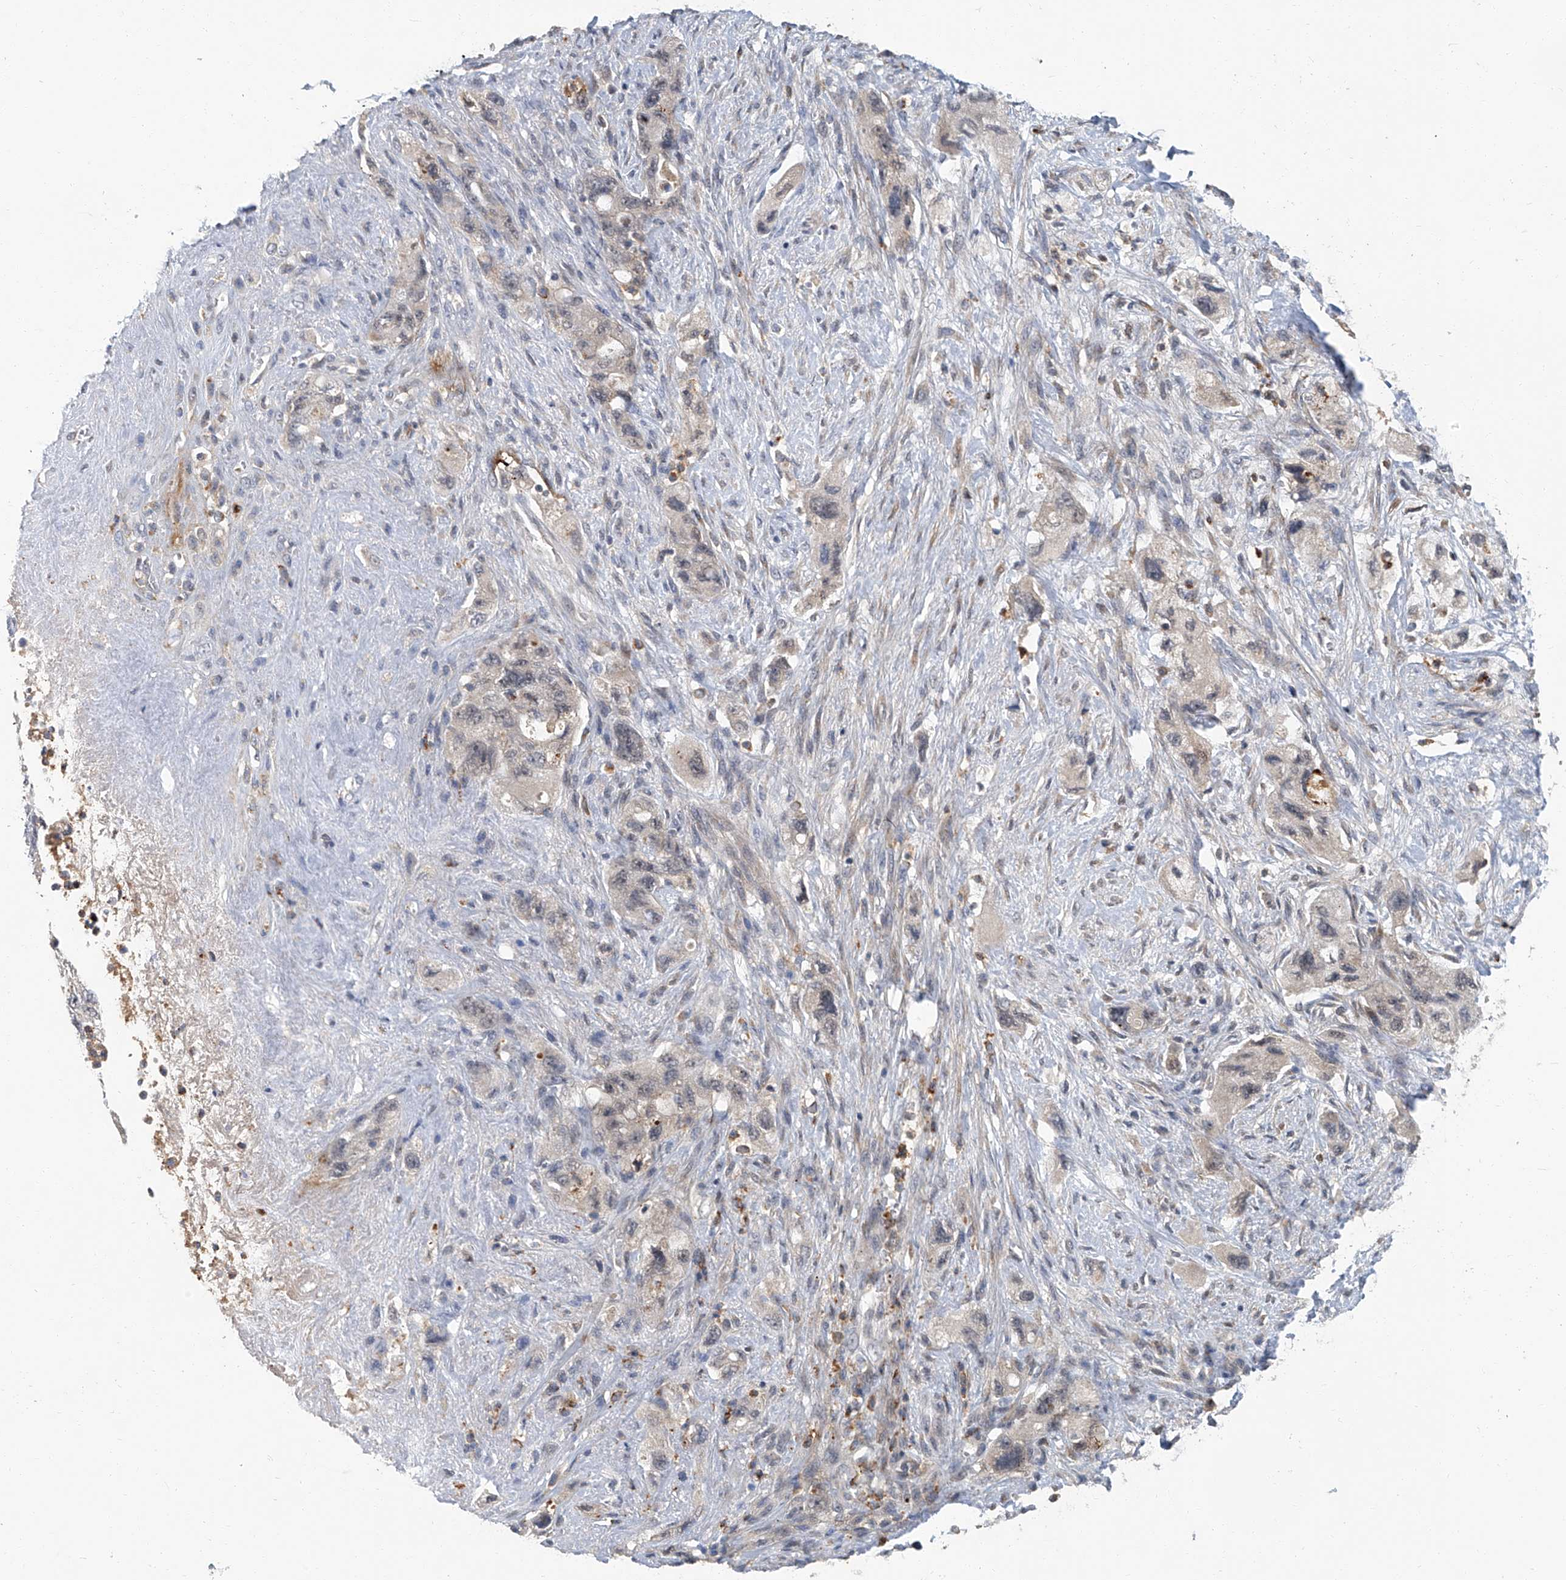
{"staining": {"intensity": "negative", "quantity": "none", "location": "none"}, "tissue": "pancreatic cancer", "cell_type": "Tumor cells", "image_type": "cancer", "snomed": [{"axis": "morphology", "description": "Adenocarcinoma, NOS"}, {"axis": "topography", "description": "Pancreas"}], "caption": "This is an immunohistochemistry image of adenocarcinoma (pancreatic). There is no expression in tumor cells.", "gene": "AKNAD1", "patient": {"sex": "female", "age": 73}}